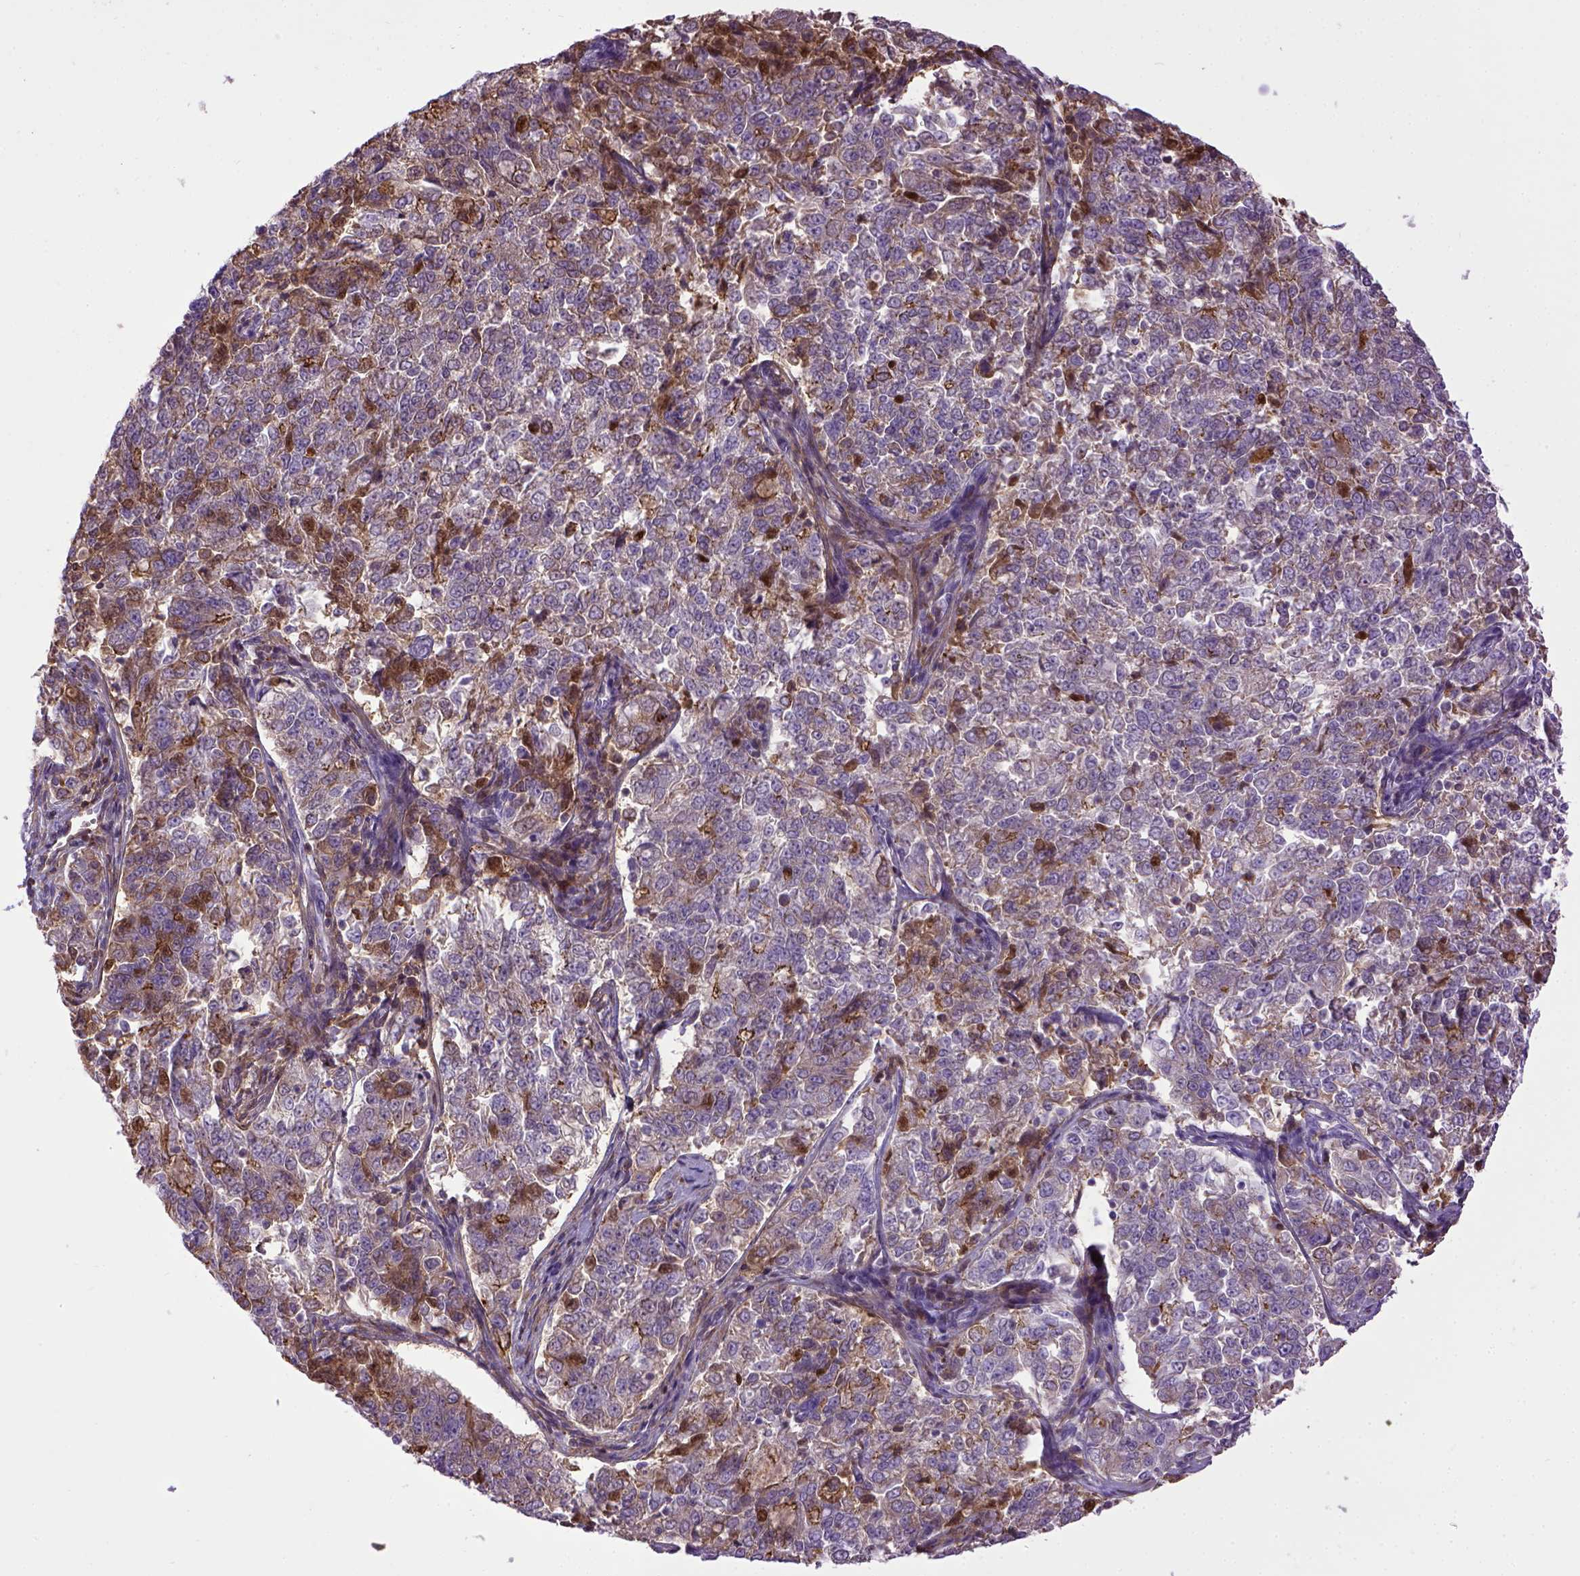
{"staining": {"intensity": "moderate", "quantity": "25%-75%", "location": "cytoplasmic/membranous"}, "tissue": "endometrial cancer", "cell_type": "Tumor cells", "image_type": "cancer", "snomed": [{"axis": "morphology", "description": "Adenocarcinoma, NOS"}, {"axis": "topography", "description": "Endometrium"}], "caption": "Endometrial cancer (adenocarcinoma) stained with a brown dye exhibits moderate cytoplasmic/membranous positive staining in approximately 25%-75% of tumor cells.", "gene": "CDH1", "patient": {"sex": "female", "age": 43}}